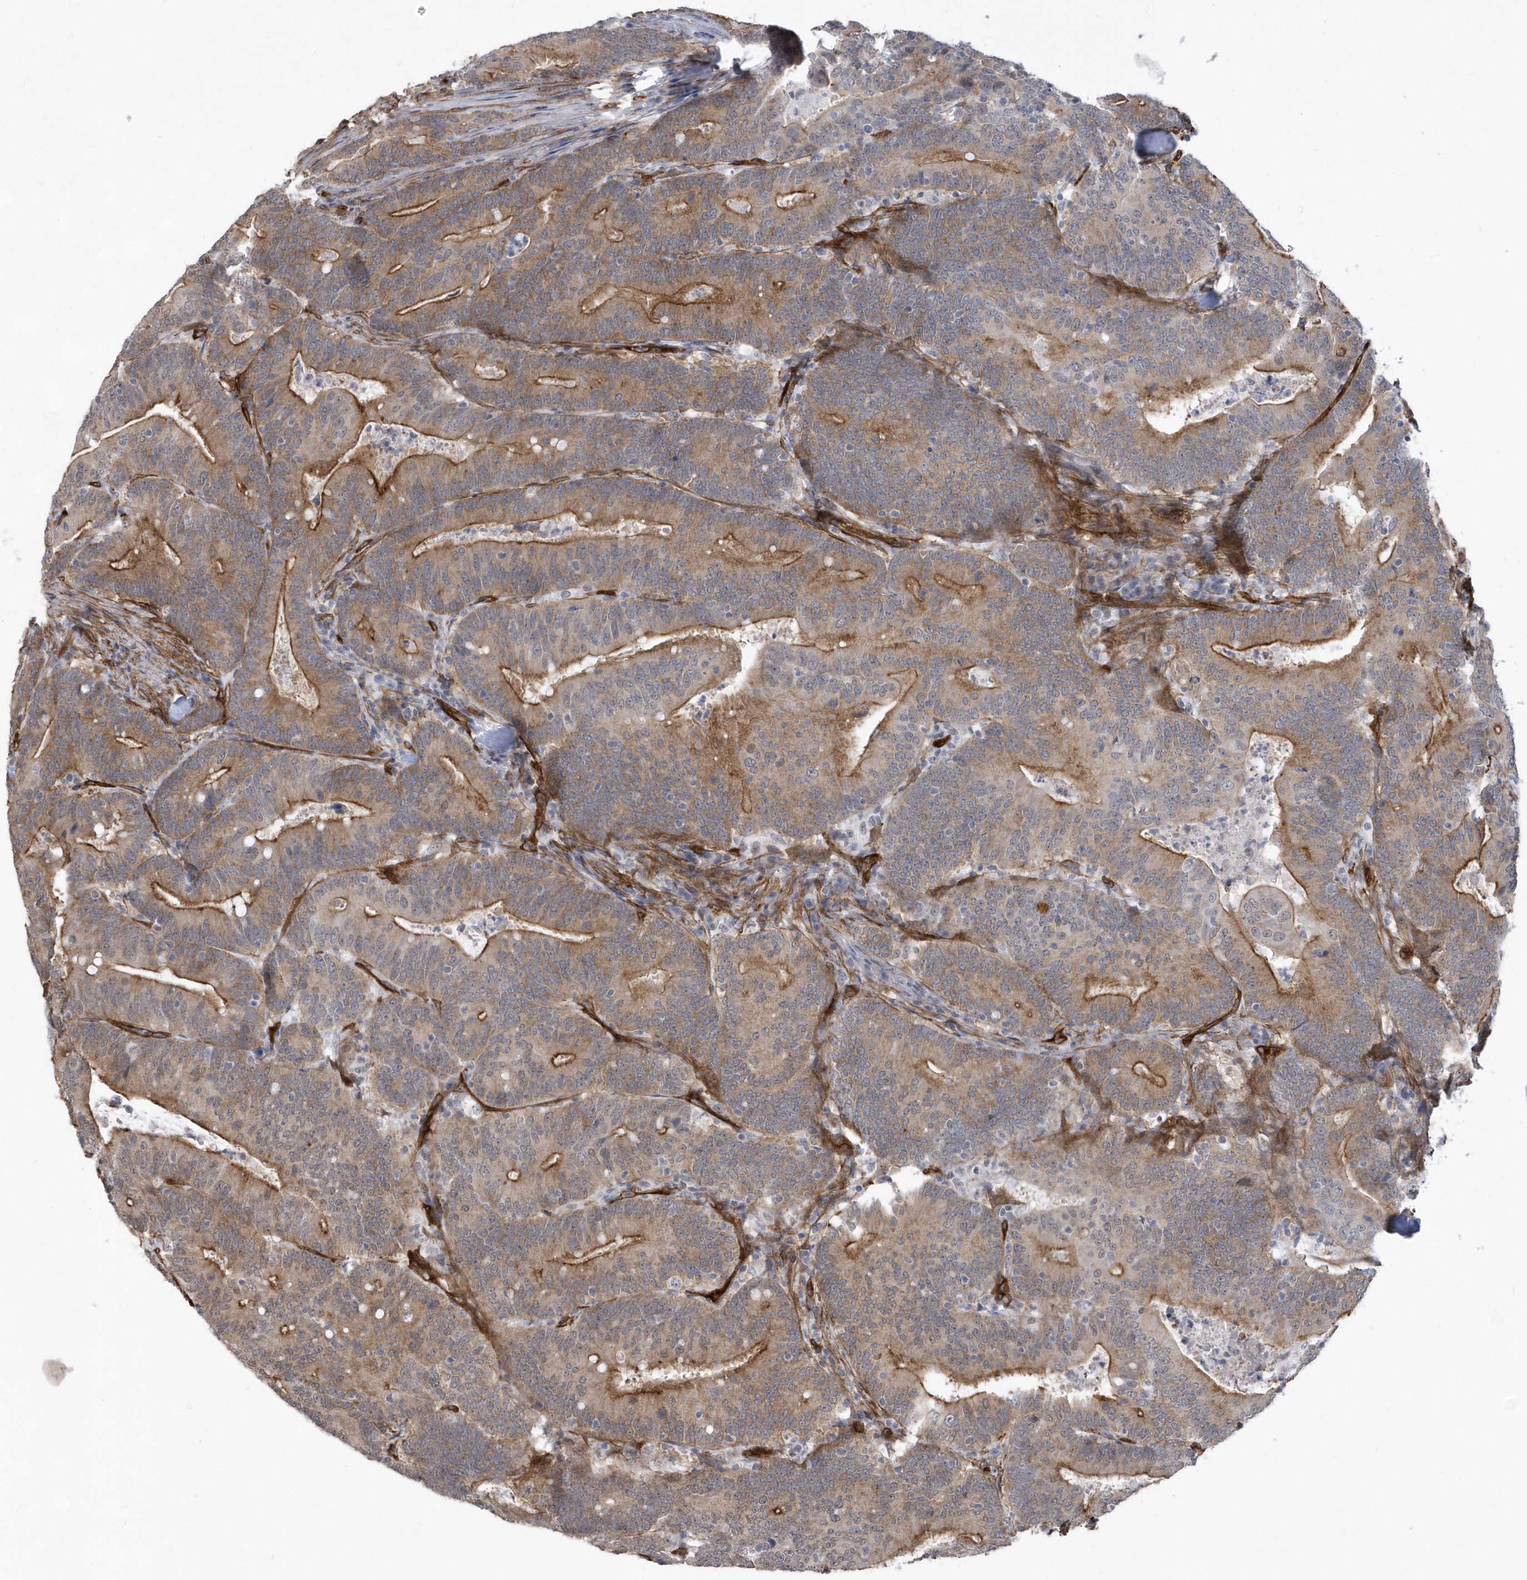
{"staining": {"intensity": "moderate", "quantity": ">75%", "location": "cytoplasmic/membranous"}, "tissue": "colorectal cancer", "cell_type": "Tumor cells", "image_type": "cancer", "snomed": [{"axis": "morphology", "description": "Adenocarcinoma, NOS"}, {"axis": "topography", "description": "Colon"}], "caption": "An image of human colorectal cancer stained for a protein displays moderate cytoplasmic/membranous brown staining in tumor cells.", "gene": "RAI14", "patient": {"sex": "female", "age": 66}}